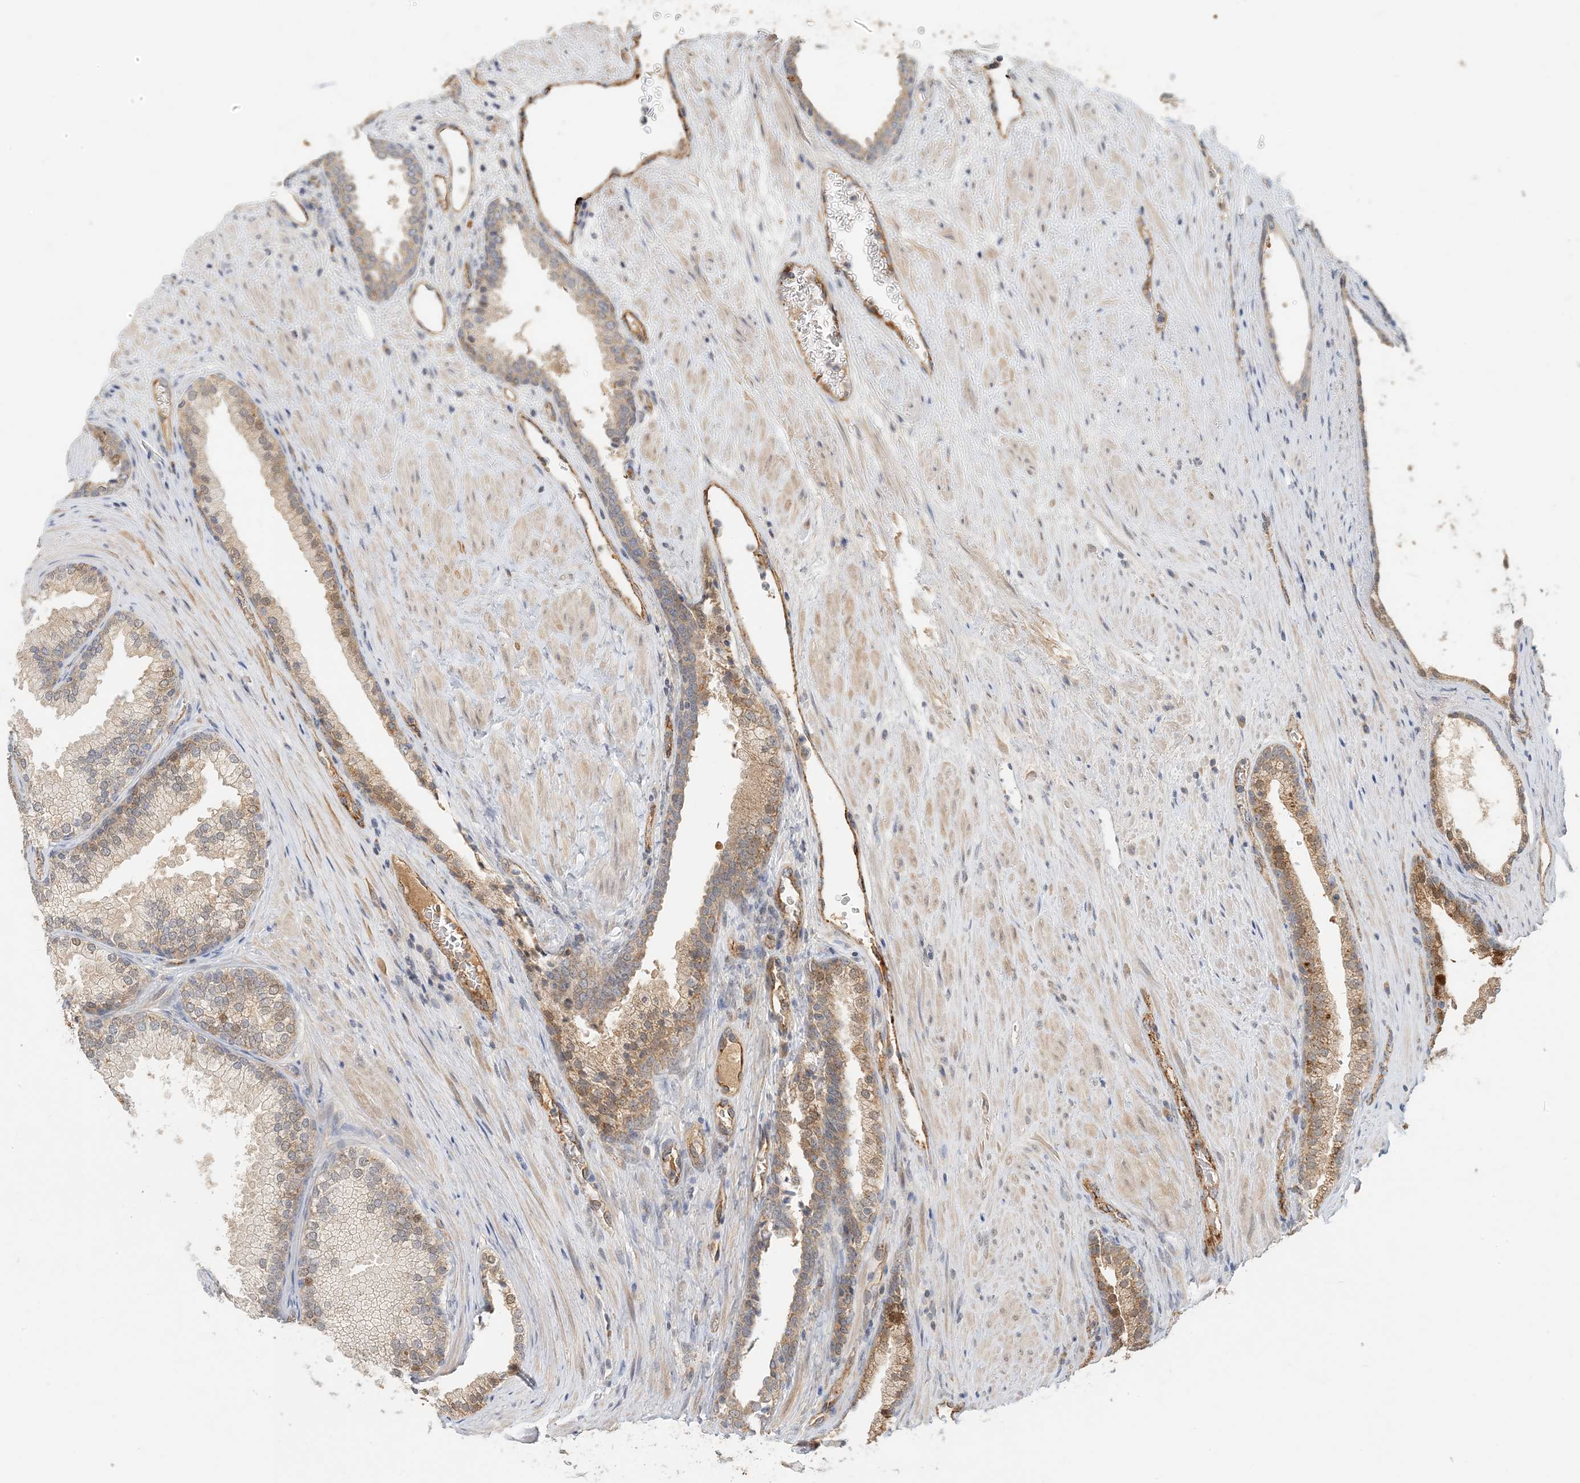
{"staining": {"intensity": "weak", "quantity": "25%-75%", "location": "cytoplasmic/membranous,nuclear"}, "tissue": "prostate", "cell_type": "Glandular cells", "image_type": "normal", "snomed": [{"axis": "morphology", "description": "Normal tissue, NOS"}, {"axis": "topography", "description": "Prostate"}], "caption": "Protein staining exhibits weak cytoplasmic/membranous,nuclear expression in approximately 25%-75% of glandular cells in normal prostate. The staining is performed using DAB brown chromogen to label protein expression. The nuclei are counter-stained blue using hematoxylin.", "gene": "ZBTB3", "patient": {"sex": "male", "age": 76}}